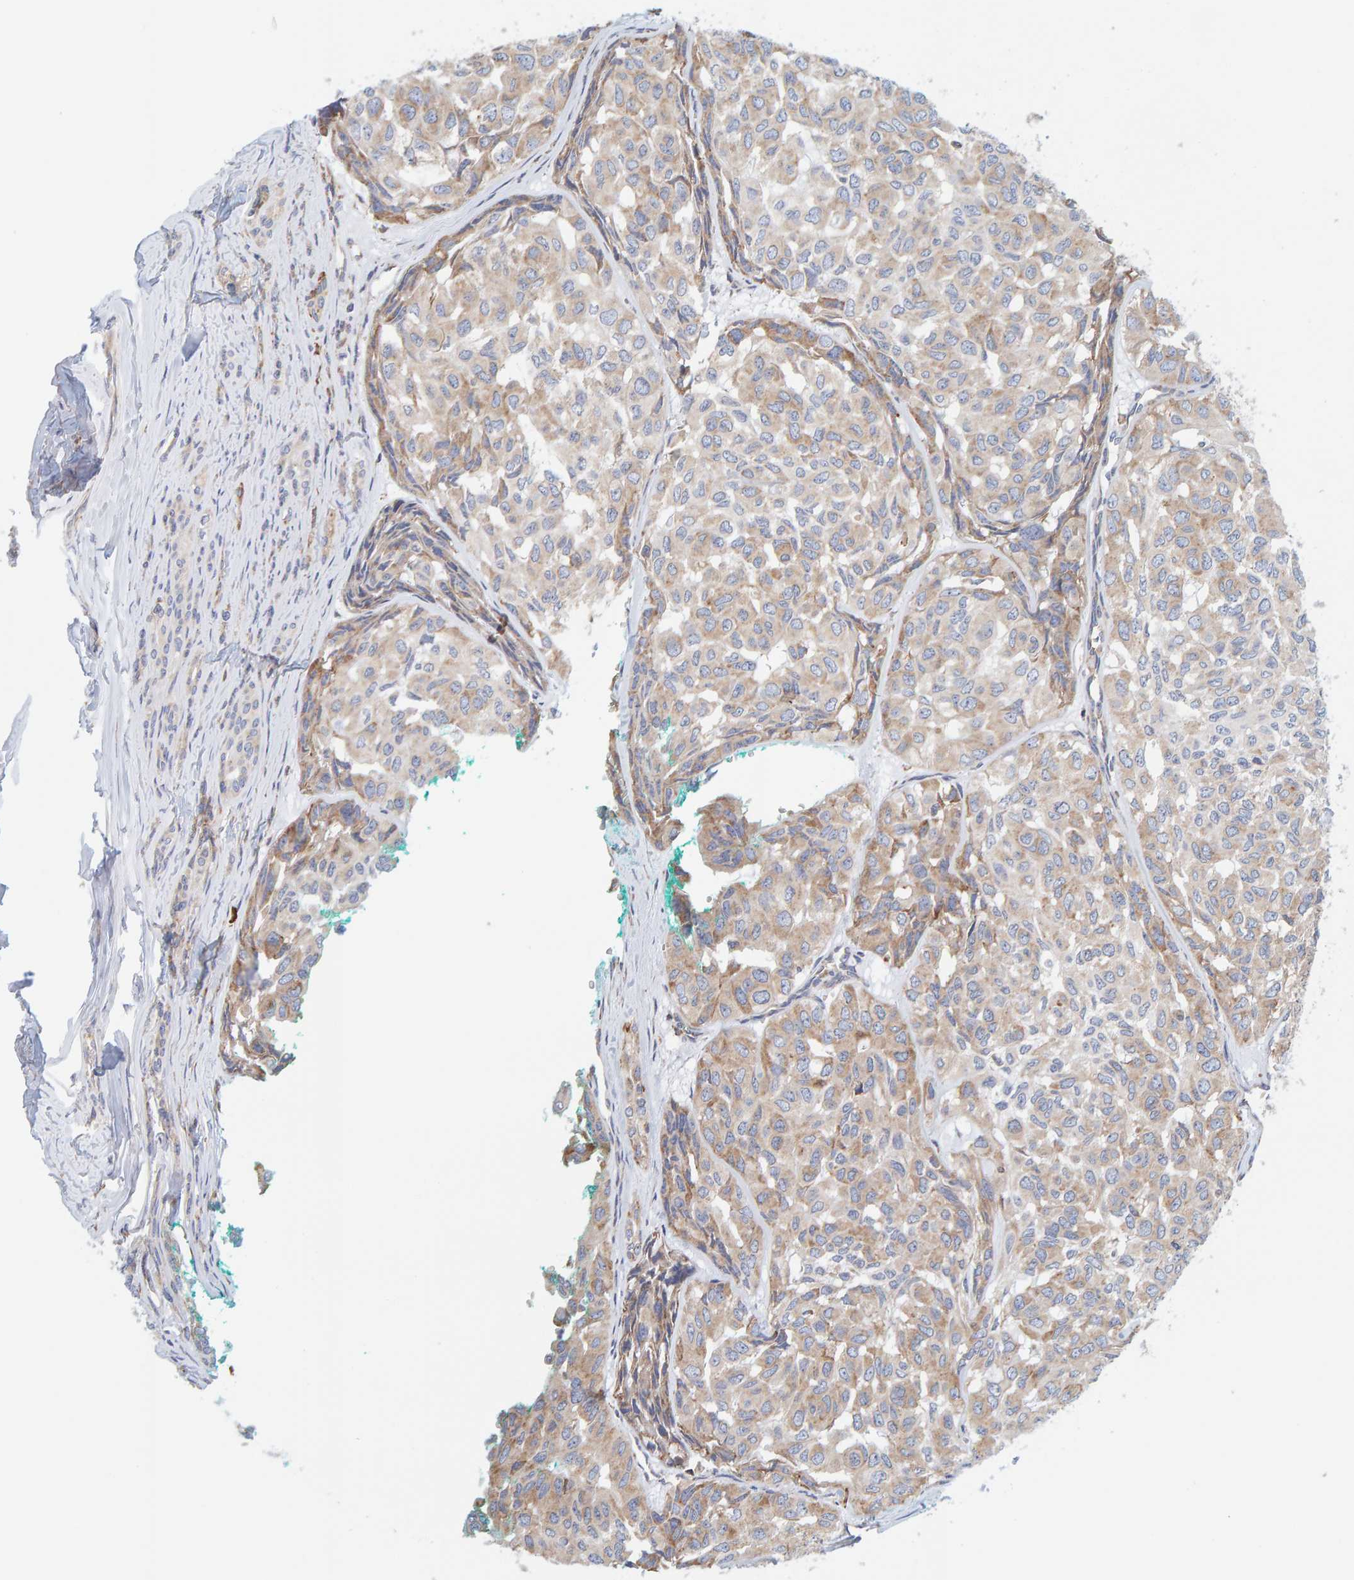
{"staining": {"intensity": "moderate", "quantity": "25%-75%", "location": "cytoplasmic/membranous"}, "tissue": "head and neck cancer", "cell_type": "Tumor cells", "image_type": "cancer", "snomed": [{"axis": "morphology", "description": "Adenocarcinoma, NOS"}, {"axis": "topography", "description": "Salivary gland, NOS"}, {"axis": "topography", "description": "Head-Neck"}], "caption": "Protein expression analysis of head and neck cancer (adenocarcinoma) displays moderate cytoplasmic/membranous positivity in approximately 25%-75% of tumor cells. The staining was performed using DAB, with brown indicating positive protein expression. Nuclei are stained blue with hematoxylin.", "gene": "SGPL1", "patient": {"sex": "female", "age": 76}}